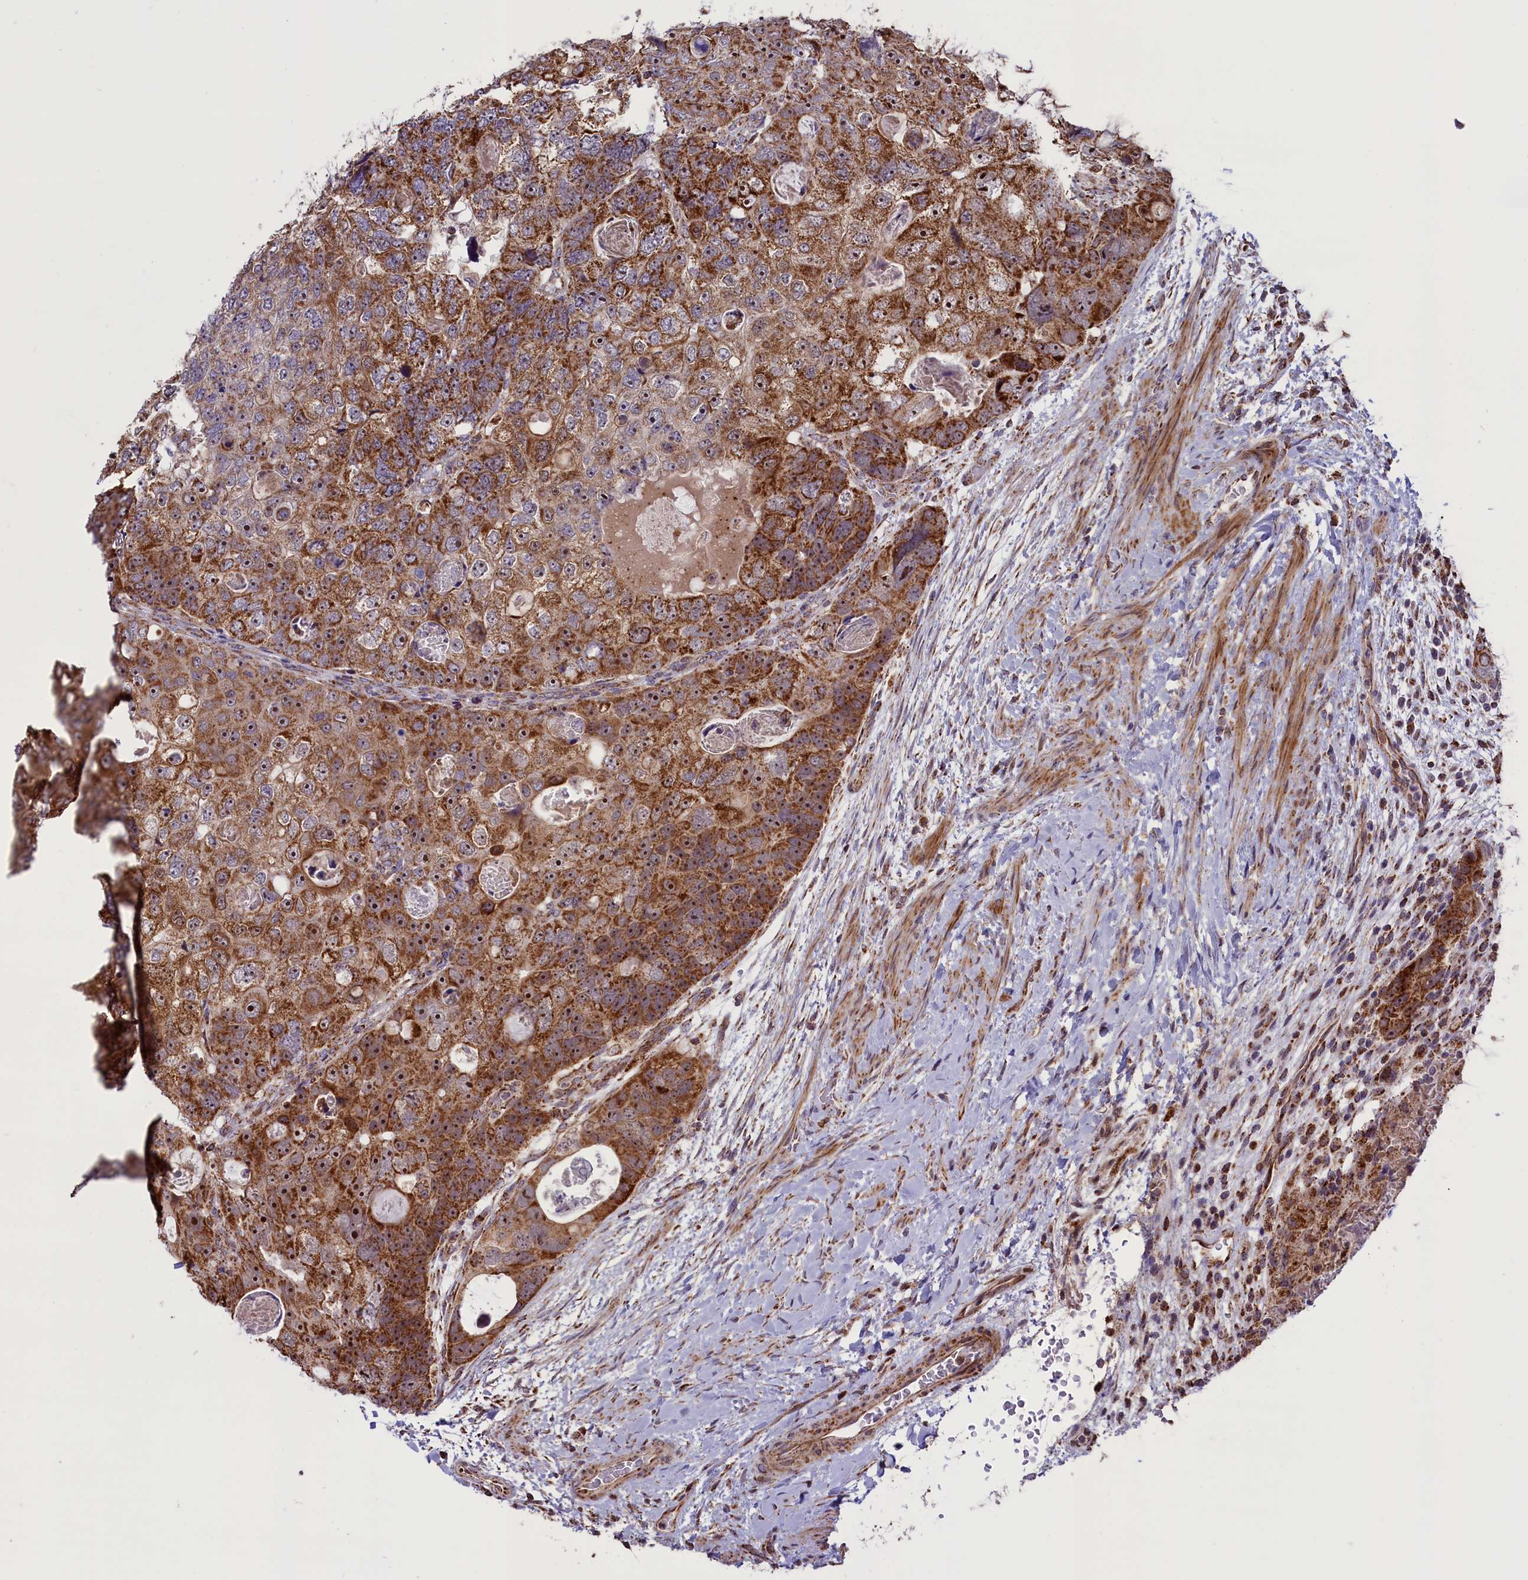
{"staining": {"intensity": "moderate", "quantity": ">75%", "location": "cytoplasmic/membranous,nuclear"}, "tissue": "colorectal cancer", "cell_type": "Tumor cells", "image_type": "cancer", "snomed": [{"axis": "morphology", "description": "Adenocarcinoma, NOS"}, {"axis": "topography", "description": "Rectum"}], "caption": "This is an image of immunohistochemistry staining of colorectal cancer (adenocarcinoma), which shows moderate staining in the cytoplasmic/membranous and nuclear of tumor cells.", "gene": "GLRX5", "patient": {"sex": "male", "age": 59}}